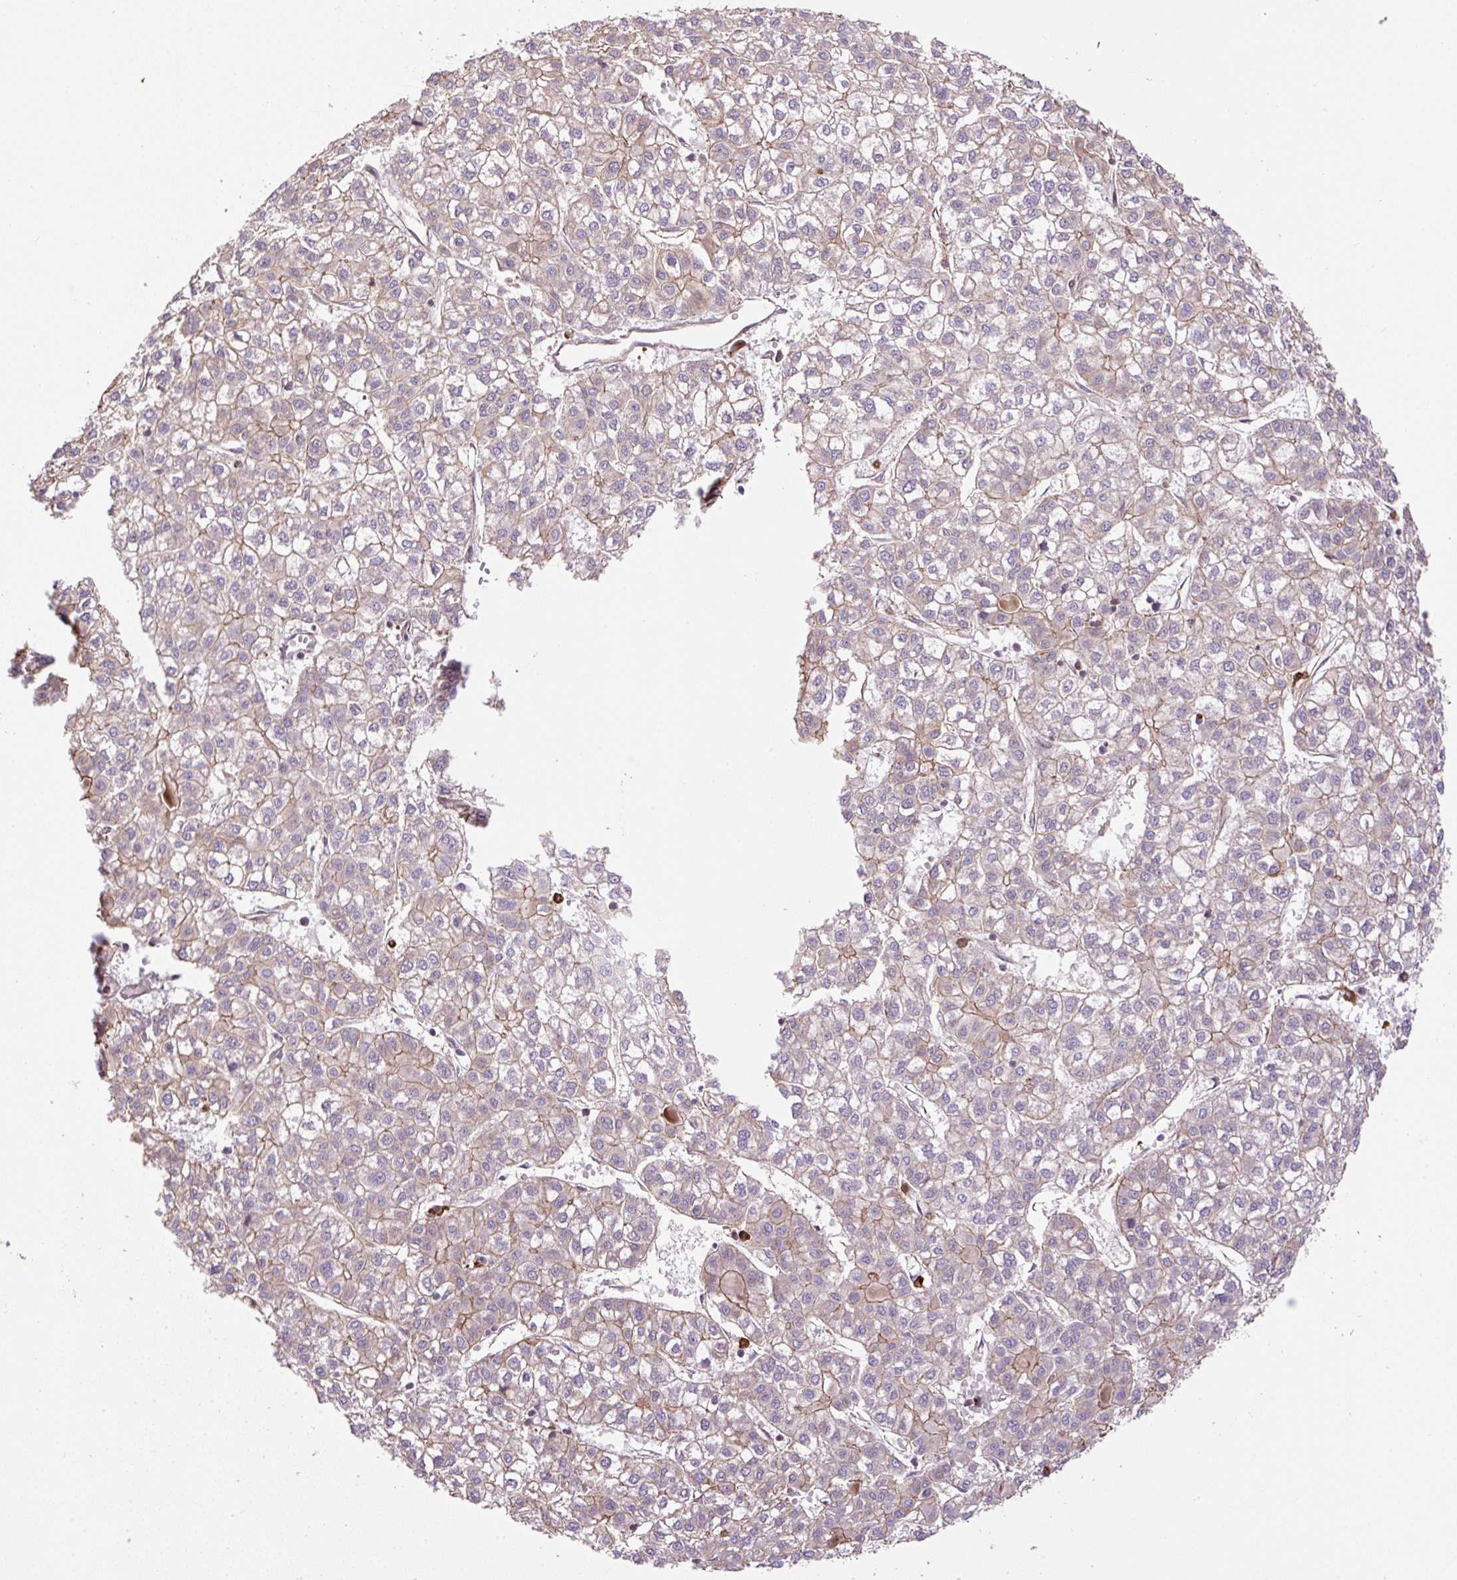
{"staining": {"intensity": "moderate", "quantity": "25%-75%", "location": "cytoplasmic/membranous"}, "tissue": "liver cancer", "cell_type": "Tumor cells", "image_type": "cancer", "snomed": [{"axis": "morphology", "description": "Carcinoma, Hepatocellular, NOS"}, {"axis": "topography", "description": "Liver"}], "caption": "An image of human liver cancer stained for a protein exhibits moderate cytoplasmic/membranous brown staining in tumor cells.", "gene": "B3GALT5", "patient": {"sex": "female", "age": 43}}